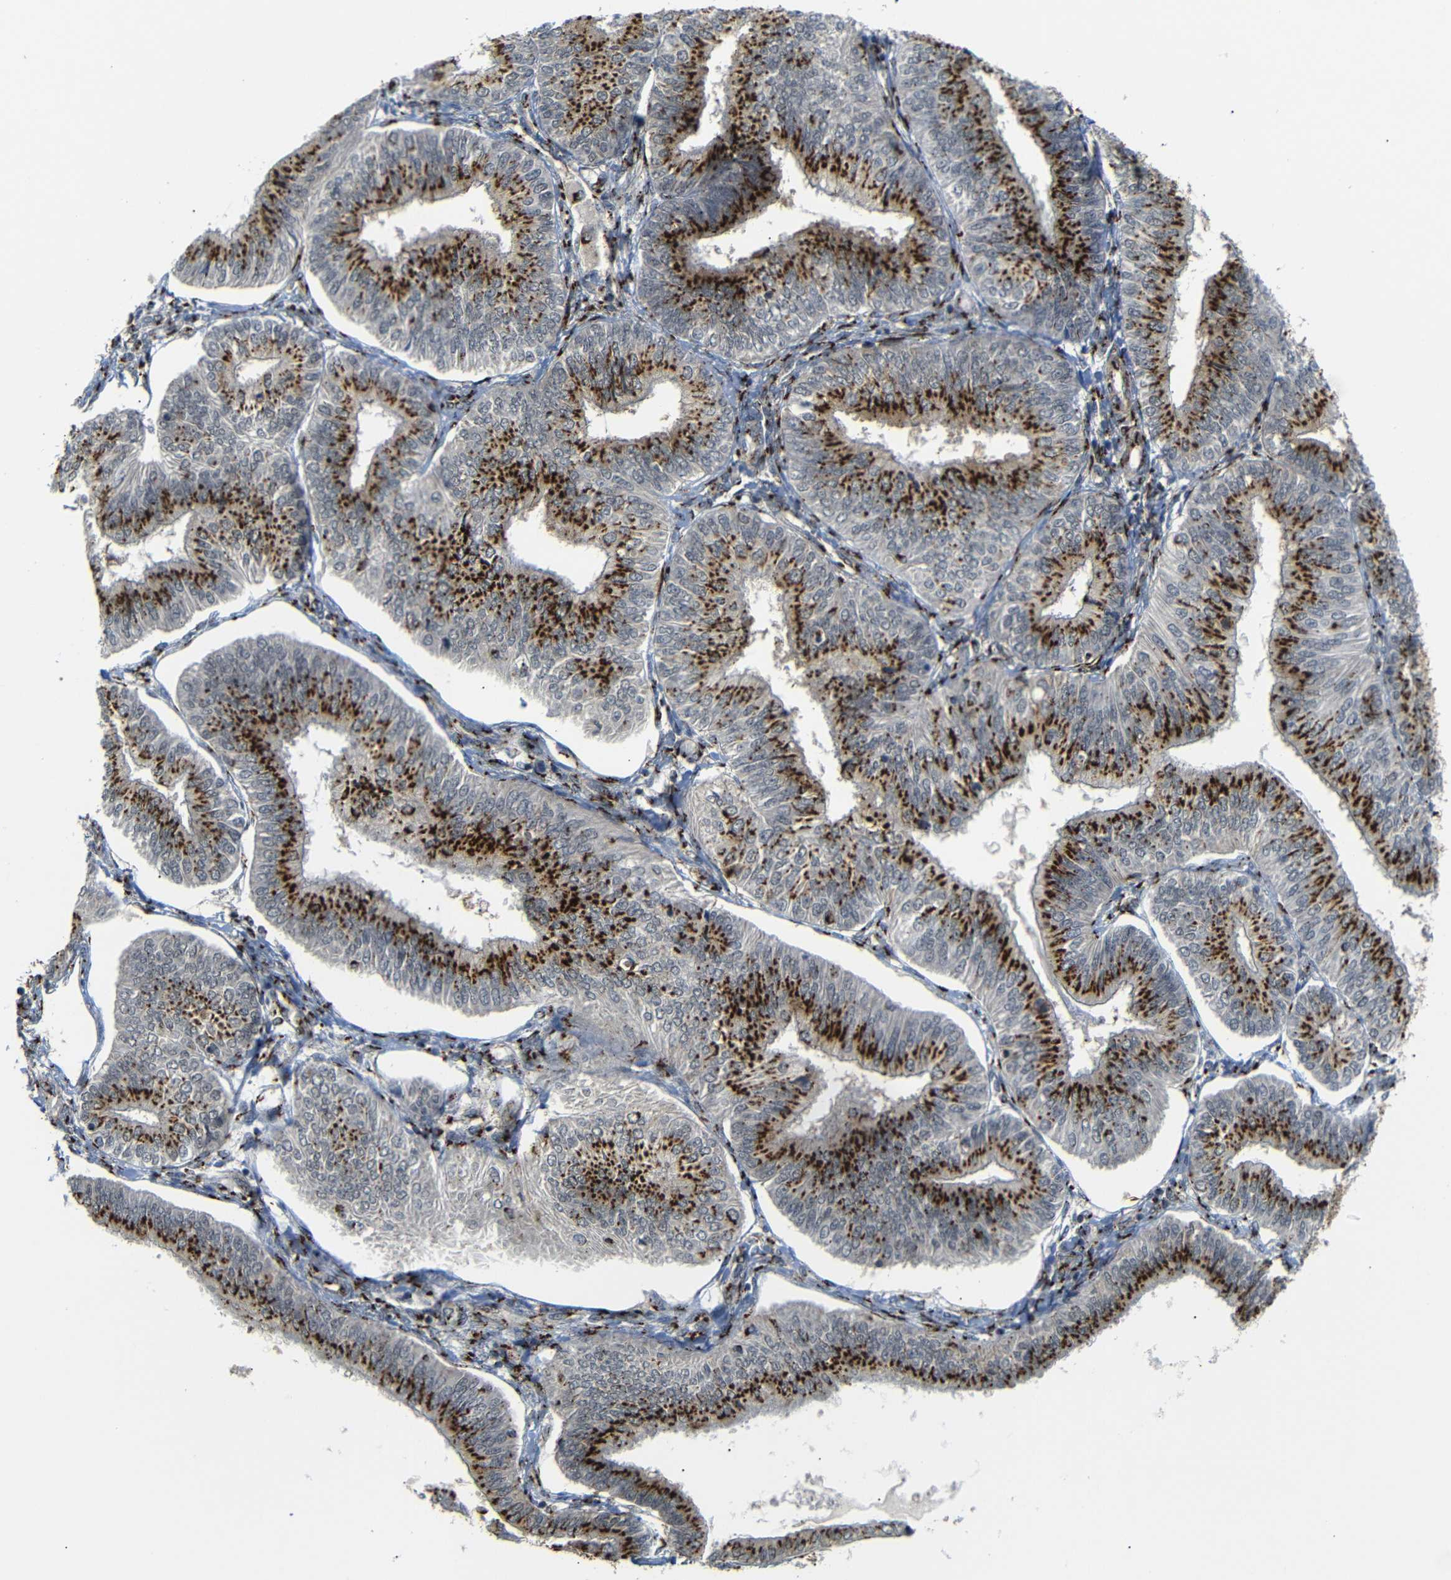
{"staining": {"intensity": "strong", "quantity": ">75%", "location": "cytoplasmic/membranous"}, "tissue": "endometrial cancer", "cell_type": "Tumor cells", "image_type": "cancer", "snomed": [{"axis": "morphology", "description": "Adenocarcinoma, NOS"}, {"axis": "topography", "description": "Endometrium"}], "caption": "Adenocarcinoma (endometrial) was stained to show a protein in brown. There is high levels of strong cytoplasmic/membranous positivity in approximately >75% of tumor cells.", "gene": "TGOLN2", "patient": {"sex": "female", "age": 58}}